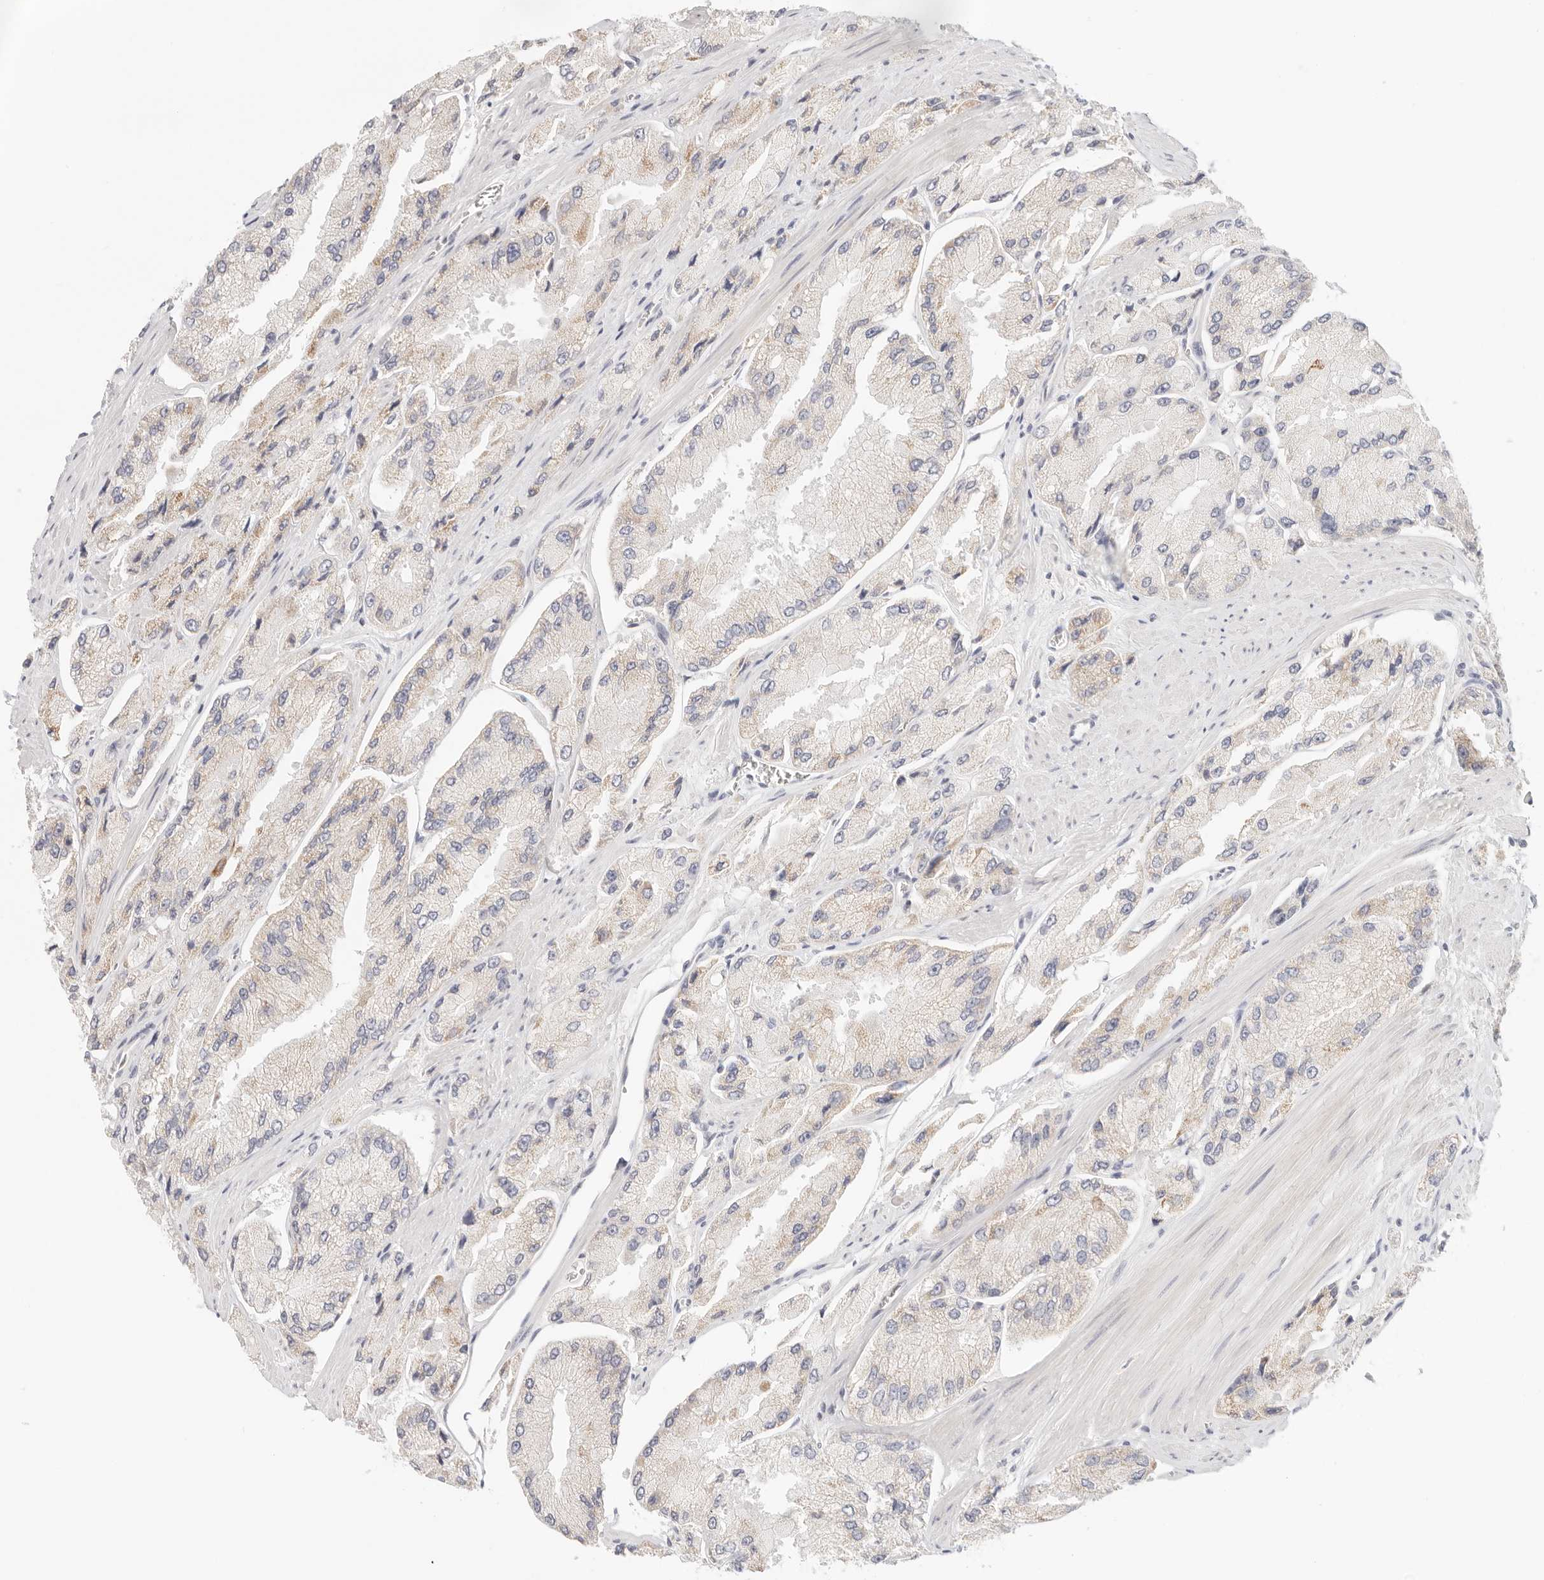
{"staining": {"intensity": "weak", "quantity": "<25%", "location": "cytoplasmic/membranous"}, "tissue": "prostate cancer", "cell_type": "Tumor cells", "image_type": "cancer", "snomed": [{"axis": "morphology", "description": "Adenocarcinoma, High grade"}, {"axis": "topography", "description": "Prostate"}], "caption": "Protein analysis of high-grade adenocarcinoma (prostate) shows no significant positivity in tumor cells. Brightfield microscopy of immunohistochemistry stained with DAB (brown) and hematoxylin (blue), captured at high magnification.", "gene": "SPHK1", "patient": {"sex": "male", "age": 58}}